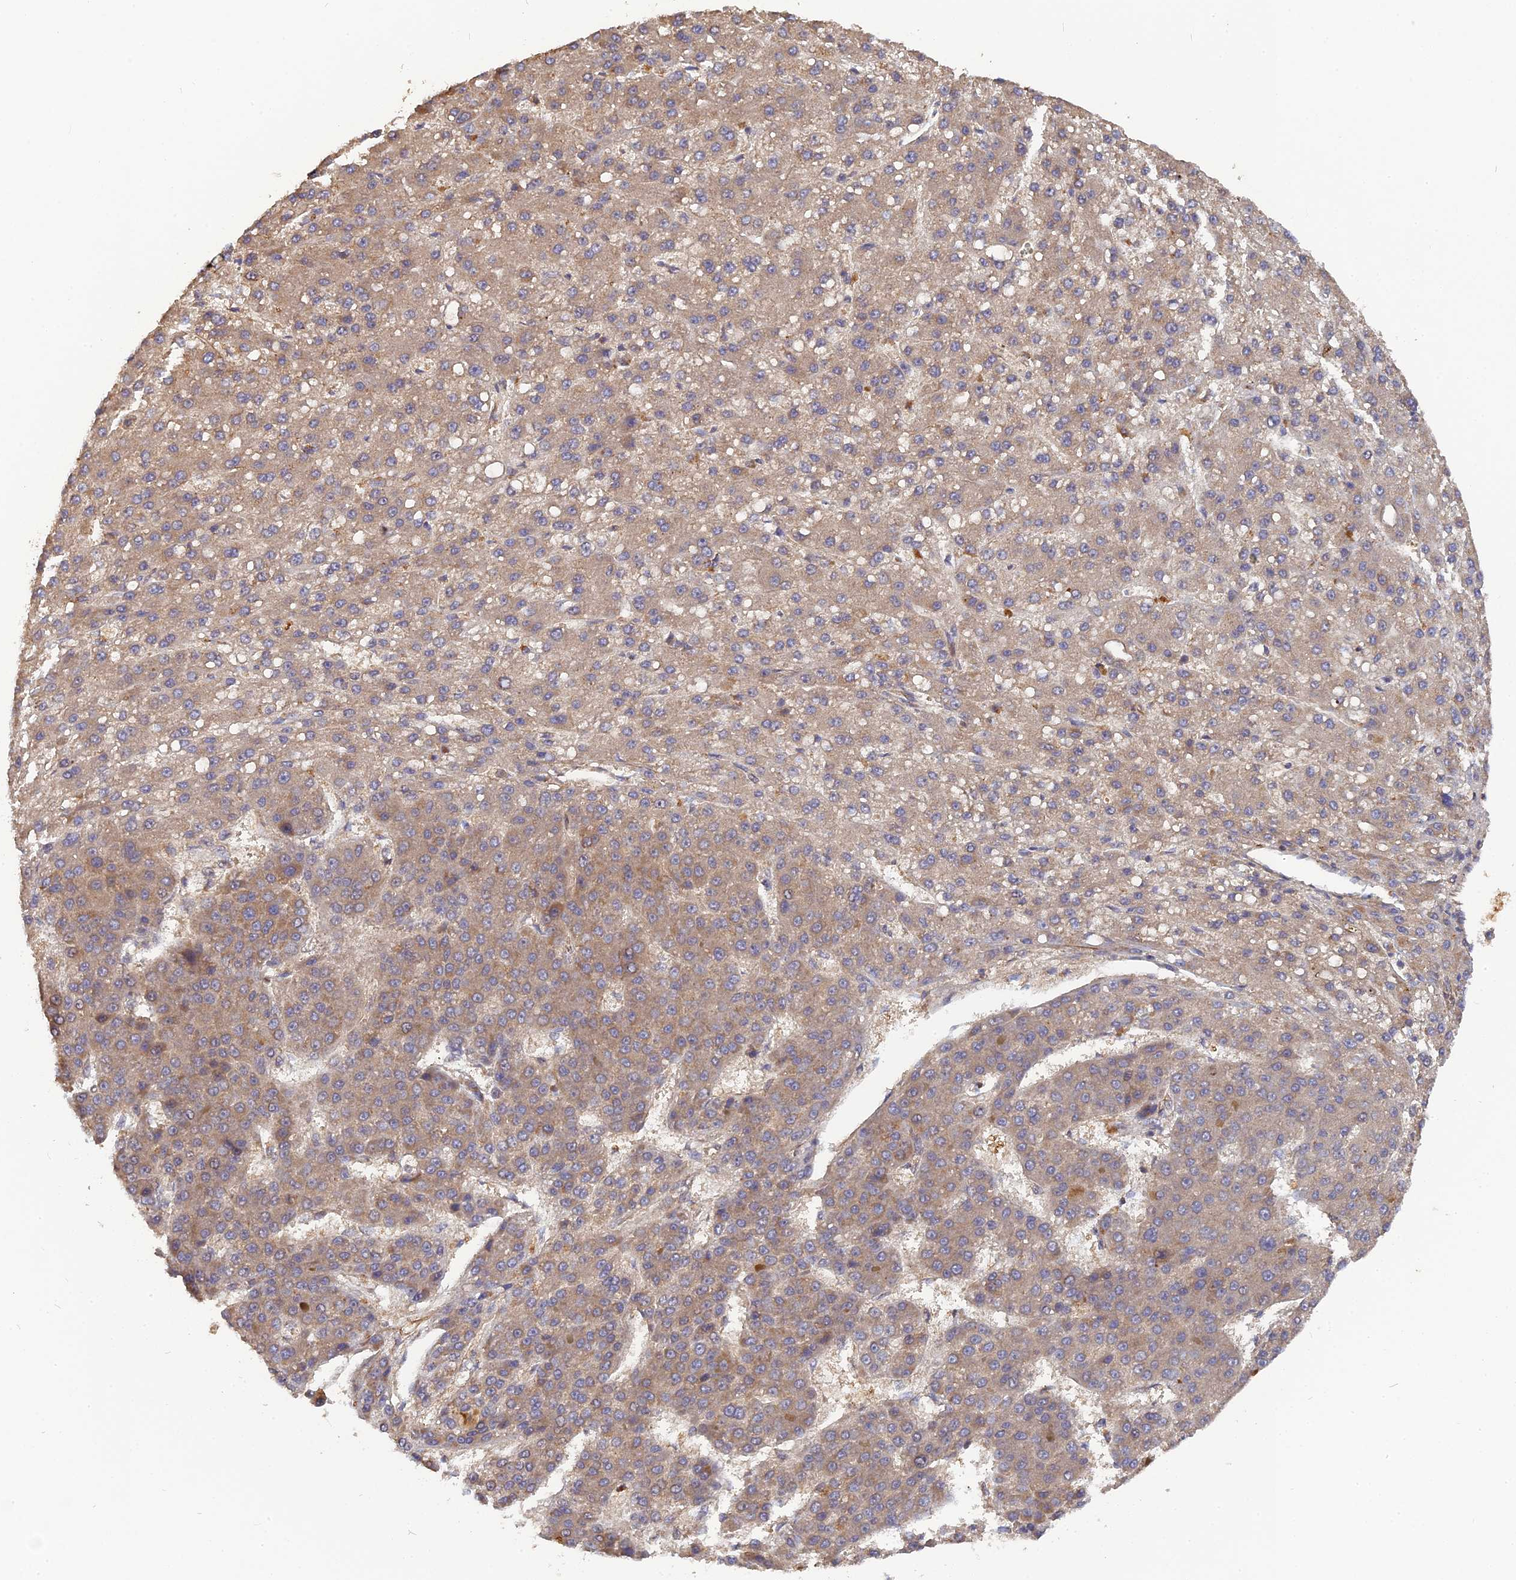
{"staining": {"intensity": "weak", "quantity": ">75%", "location": "cytoplasmic/membranous"}, "tissue": "liver cancer", "cell_type": "Tumor cells", "image_type": "cancer", "snomed": [{"axis": "morphology", "description": "Carcinoma, Hepatocellular, NOS"}, {"axis": "topography", "description": "Liver"}], "caption": "Immunohistochemical staining of human hepatocellular carcinoma (liver) displays low levels of weak cytoplasmic/membranous positivity in approximately >75% of tumor cells.", "gene": "RPIA", "patient": {"sex": "male", "age": 67}}